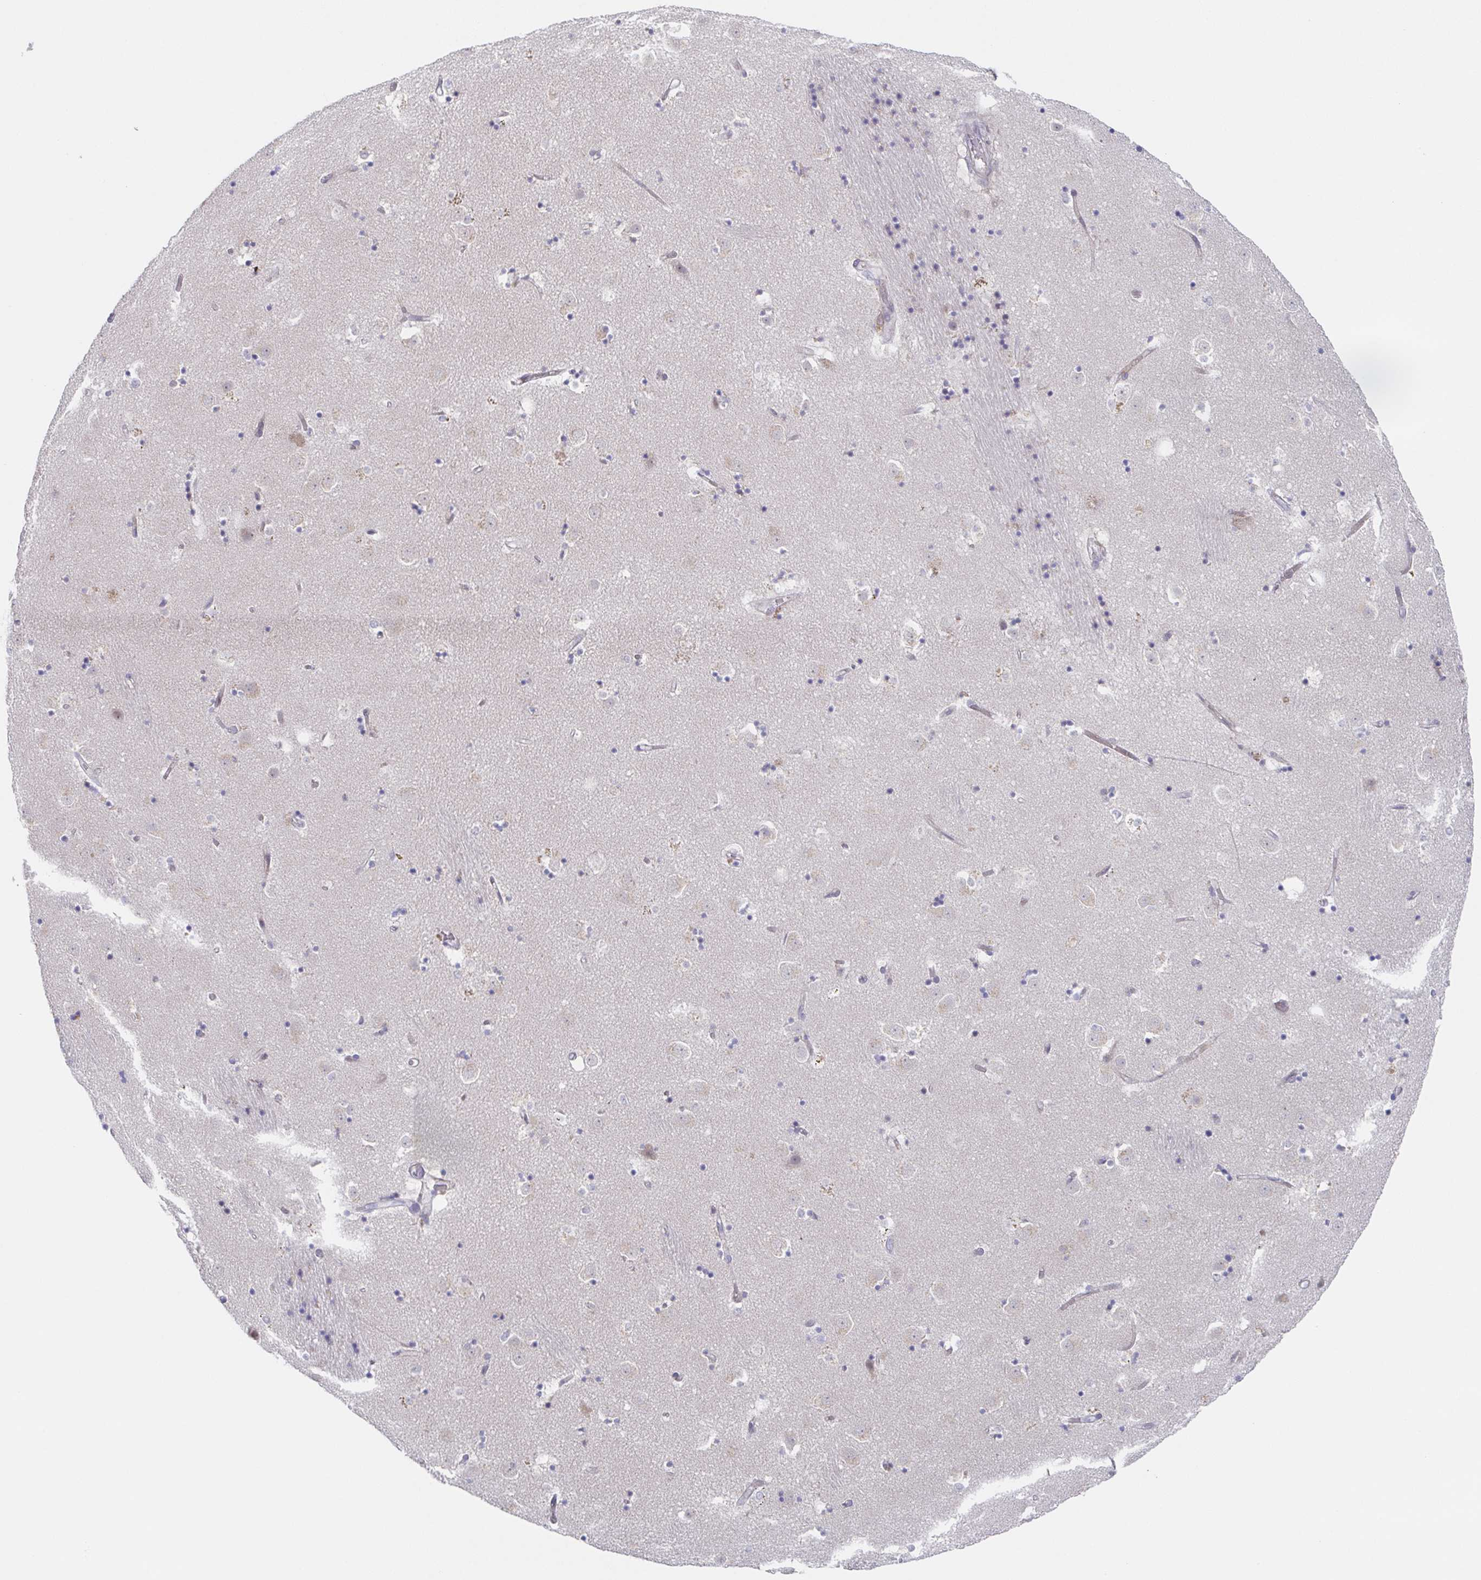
{"staining": {"intensity": "negative", "quantity": "none", "location": "none"}, "tissue": "caudate", "cell_type": "Glial cells", "image_type": "normal", "snomed": [{"axis": "morphology", "description": "Normal tissue, NOS"}, {"axis": "topography", "description": "Lateral ventricle wall"}], "caption": "The photomicrograph demonstrates no significant expression in glial cells of caudate.", "gene": "POU2F3", "patient": {"sex": "male", "age": 58}}